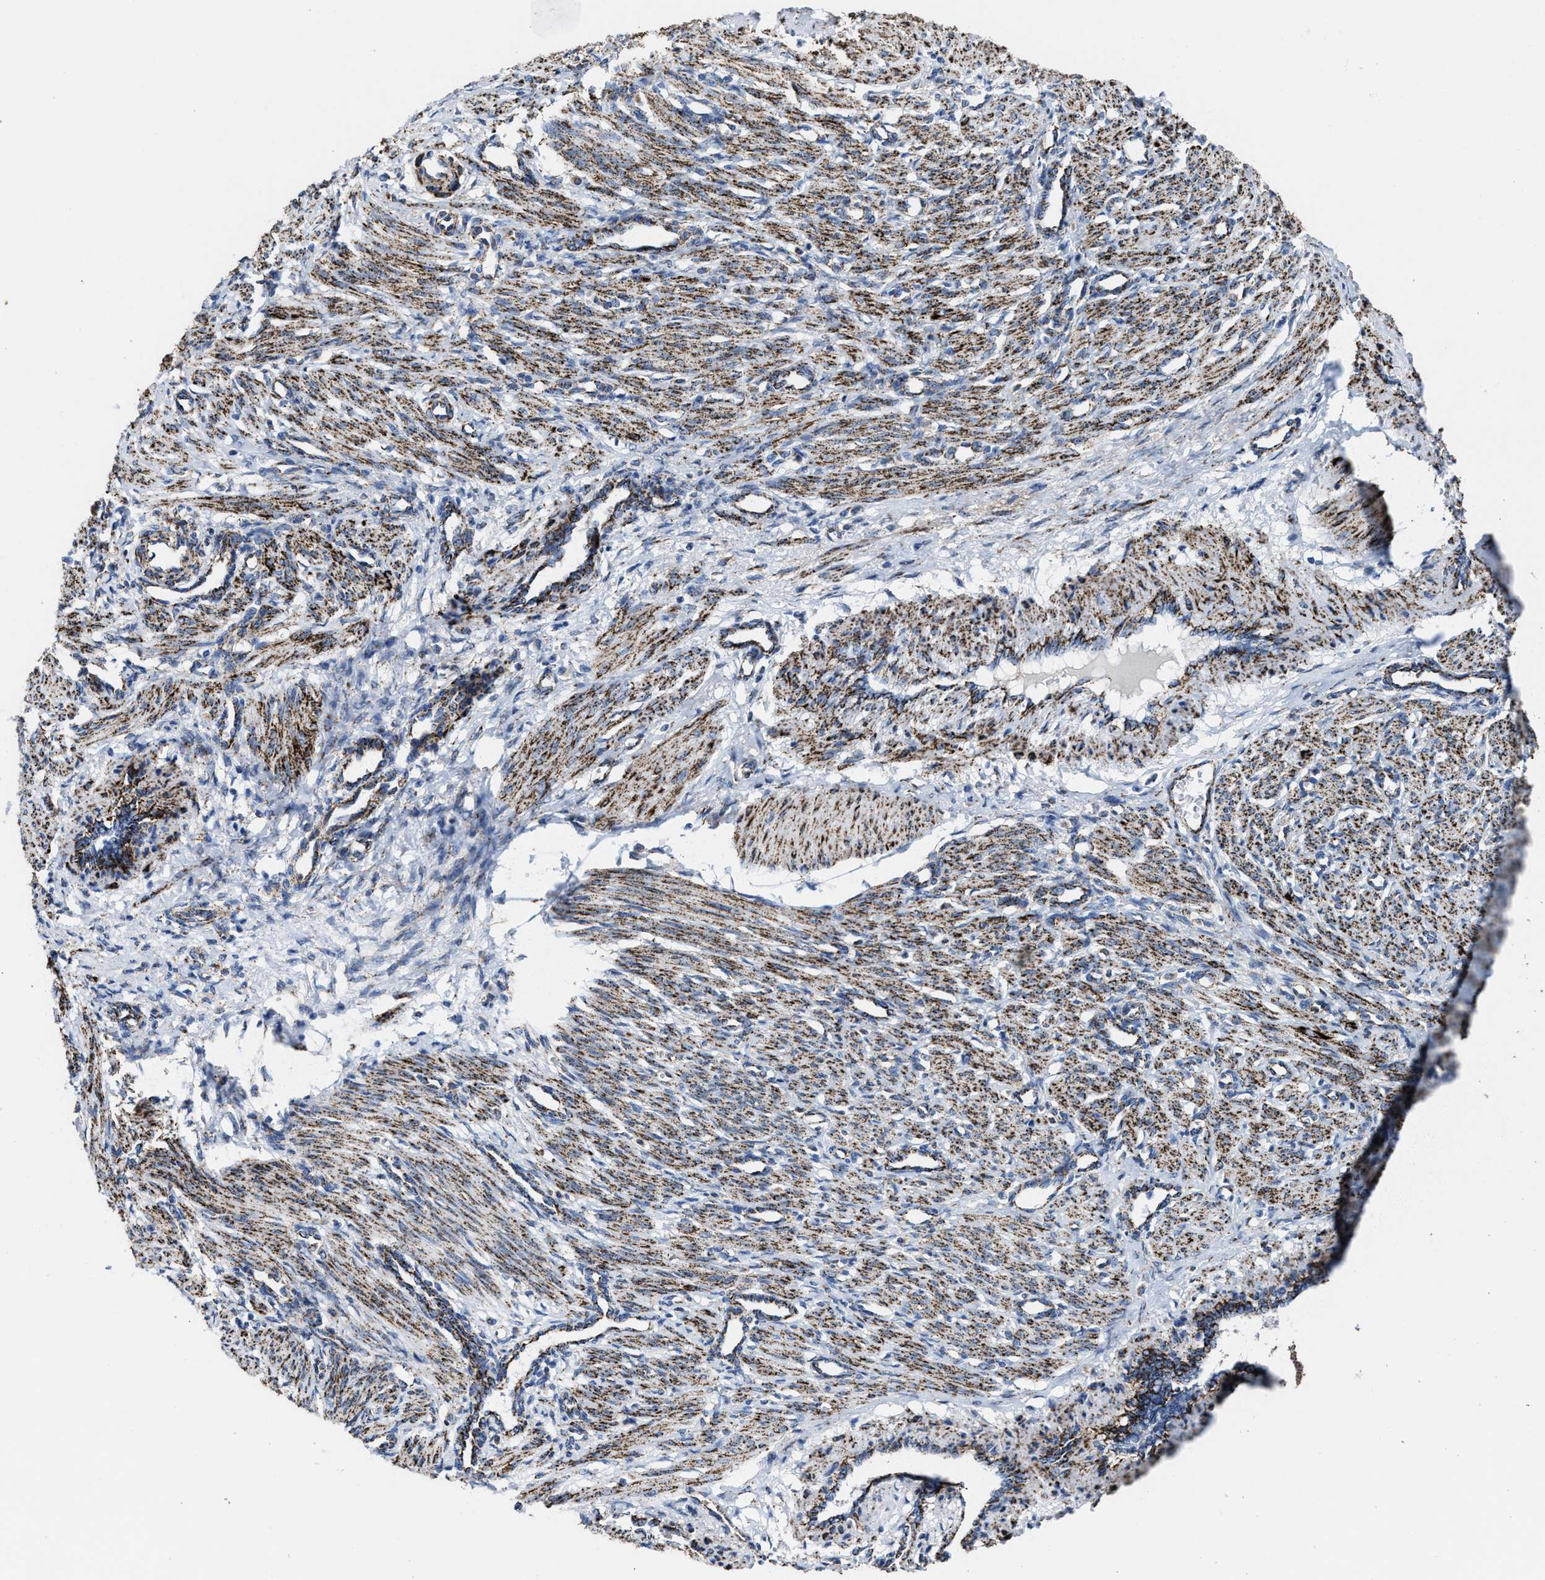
{"staining": {"intensity": "moderate", "quantity": ">75%", "location": "cytoplasmic/membranous"}, "tissue": "smooth muscle", "cell_type": "Smooth muscle cells", "image_type": "normal", "snomed": [{"axis": "morphology", "description": "Normal tissue, NOS"}, {"axis": "topography", "description": "Endometrium"}], "caption": "Moderate cytoplasmic/membranous protein staining is seen in approximately >75% of smooth muscle cells in smooth muscle.", "gene": "ALDH1B1", "patient": {"sex": "female", "age": 33}}